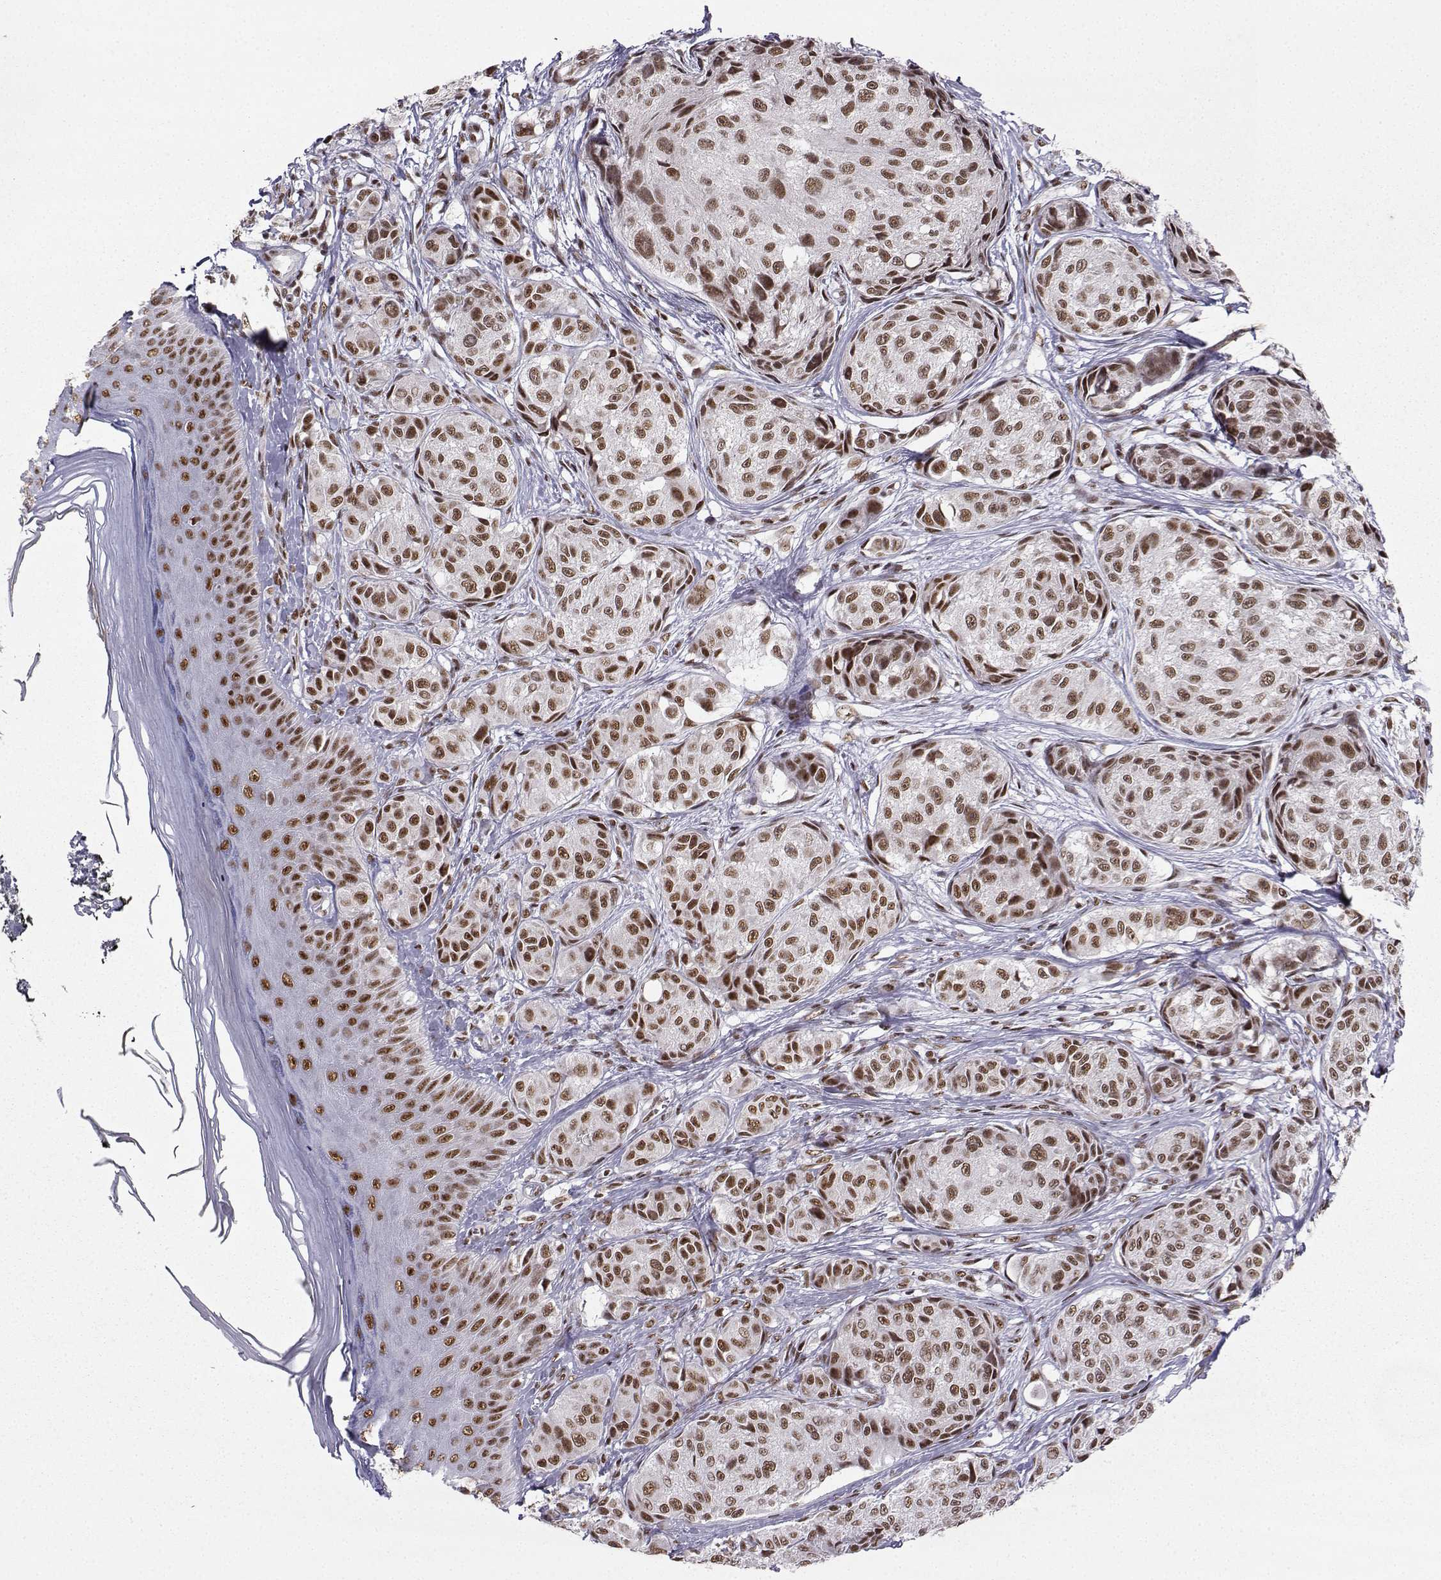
{"staining": {"intensity": "moderate", "quantity": "25%-75%", "location": "nuclear"}, "tissue": "melanoma", "cell_type": "Tumor cells", "image_type": "cancer", "snomed": [{"axis": "morphology", "description": "Malignant melanoma, NOS"}, {"axis": "topography", "description": "Skin"}], "caption": "Melanoma was stained to show a protein in brown. There is medium levels of moderate nuclear positivity in approximately 25%-75% of tumor cells.", "gene": "SNRPB2", "patient": {"sex": "male", "age": 61}}